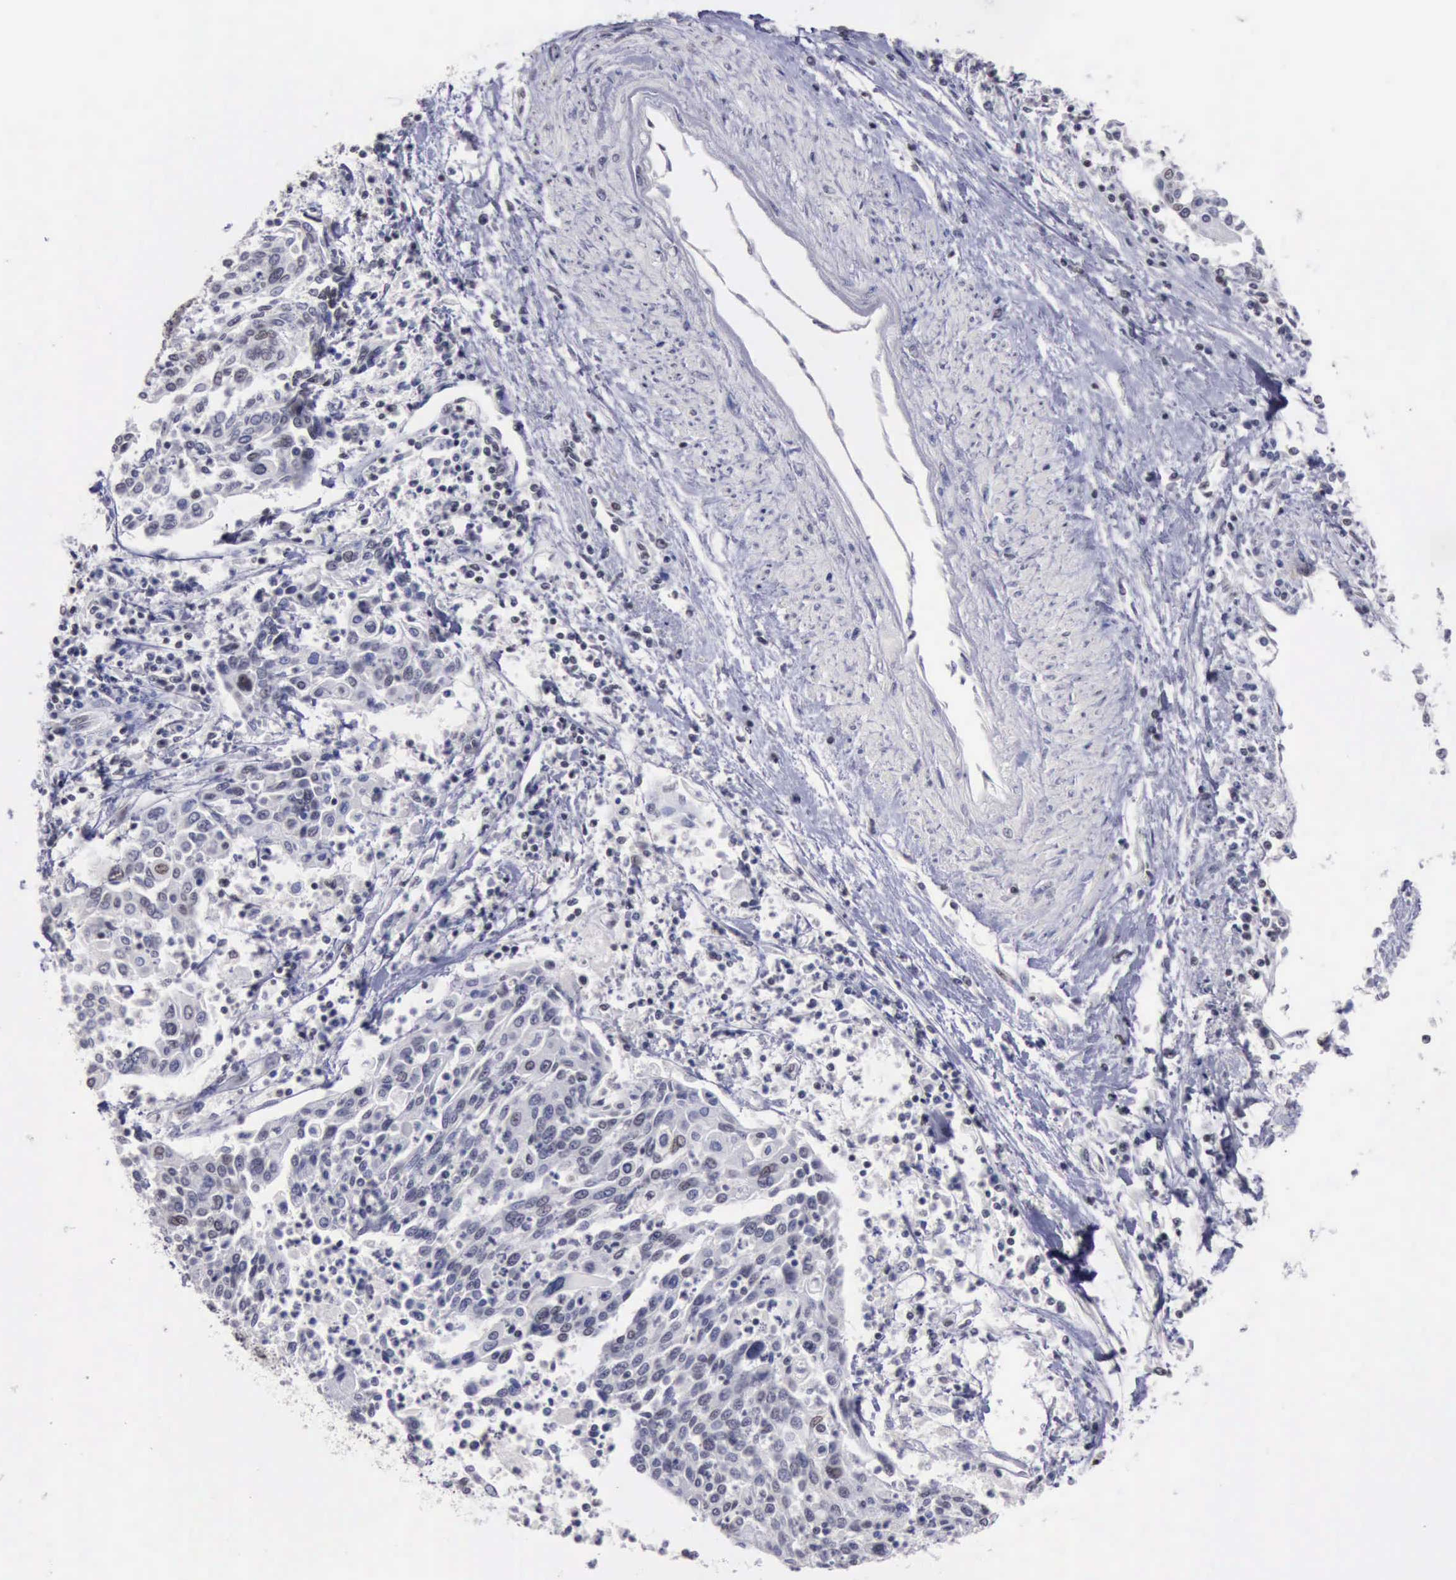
{"staining": {"intensity": "negative", "quantity": "none", "location": "none"}, "tissue": "cervical cancer", "cell_type": "Tumor cells", "image_type": "cancer", "snomed": [{"axis": "morphology", "description": "Squamous cell carcinoma, NOS"}, {"axis": "topography", "description": "Cervix"}], "caption": "Immunohistochemical staining of squamous cell carcinoma (cervical) exhibits no significant staining in tumor cells.", "gene": "YY1", "patient": {"sex": "female", "age": 40}}